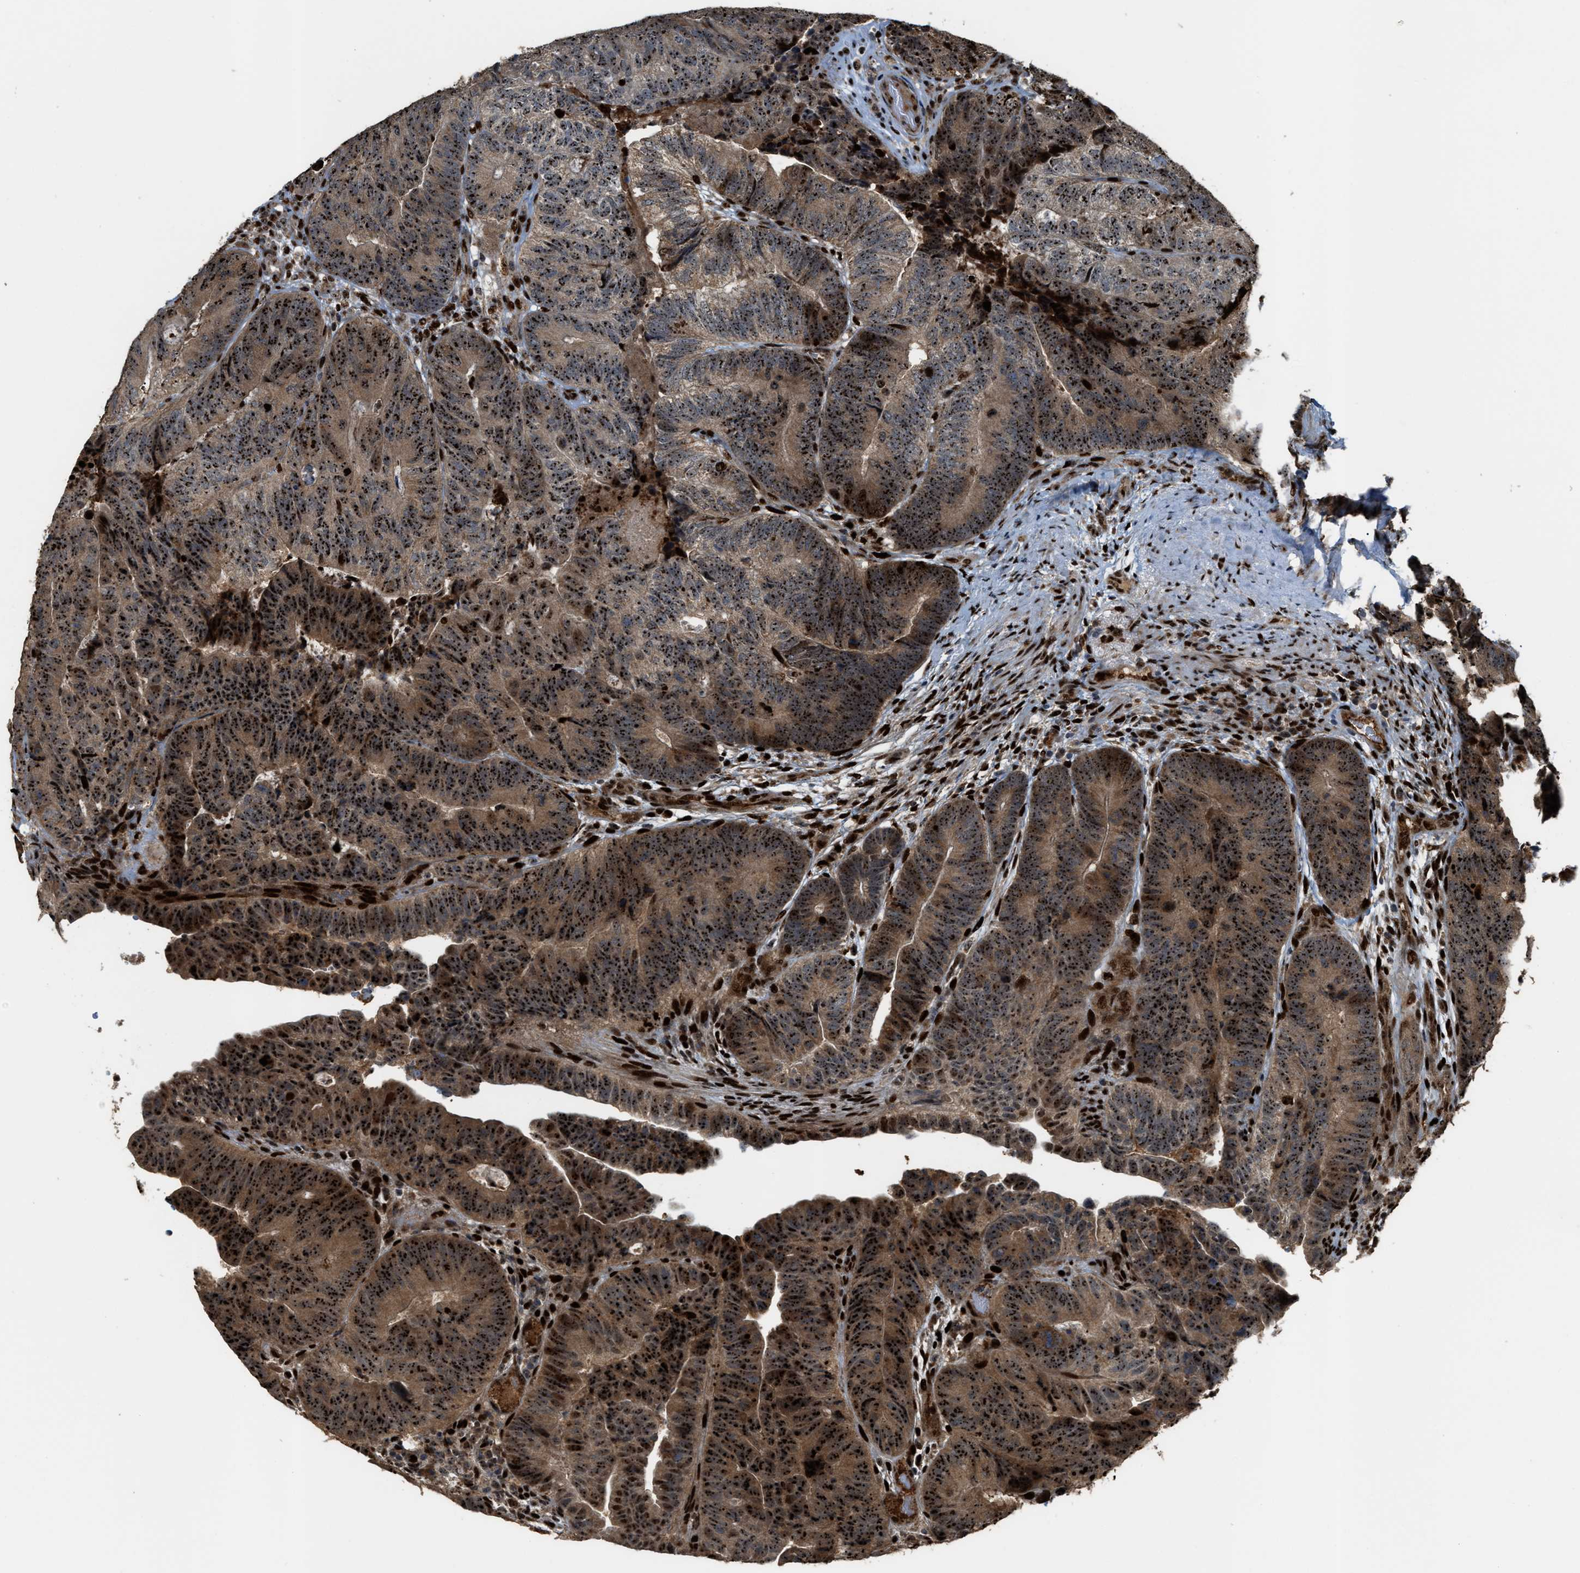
{"staining": {"intensity": "strong", "quantity": ">75%", "location": "cytoplasmic/membranous,nuclear"}, "tissue": "colorectal cancer", "cell_type": "Tumor cells", "image_type": "cancer", "snomed": [{"axis": "morphology", "description": "Adenocarcinoma, NOS"}, {"axis": "topography", "description": "Colon"}], "caption": "A histopathology image of human colorectal cancer (adenocarcinoma) stained for a protein shows strong cytoplasmic/membranous and nuclear brown staining in tumor cells.", "gene": "ZNF687", "patient": {"sex": "female", "age": 67}}